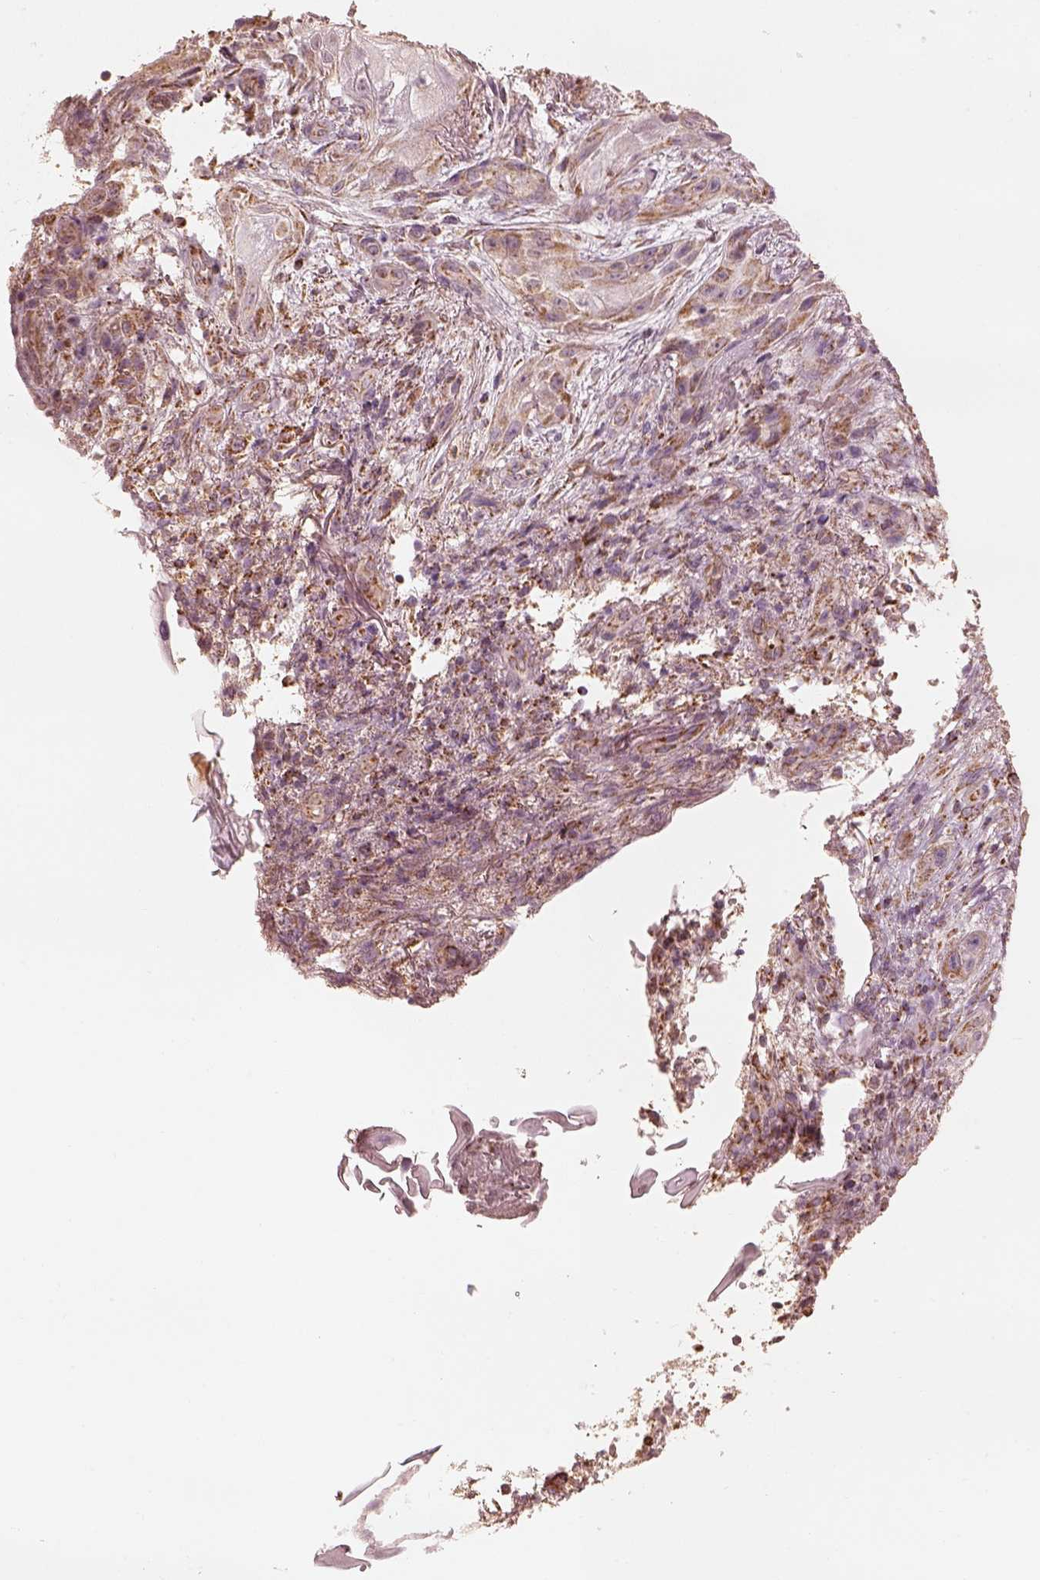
{"staining": {"intensity": "moderate", "quantity": ">75%", "location": "cytoplasmic/membranous"}, "tissue": "skin cancer", "cell_type": "Tumor cells", "image_type": "cancer", "snomed": [{"axis": "morphology", "description": "Squamous cell carcinoma, NOS"}, {"axis": "topography", "description": "Skin"}], "caption": "Brown immunohistochemical staining in human skin squamous cell carcinoma demonstrates moderate cytoplasmic/membranous positivity in about >75% of tumor cells.", "gene": "ENTPD6", "patient": {"sex": "male", "age": 62}}